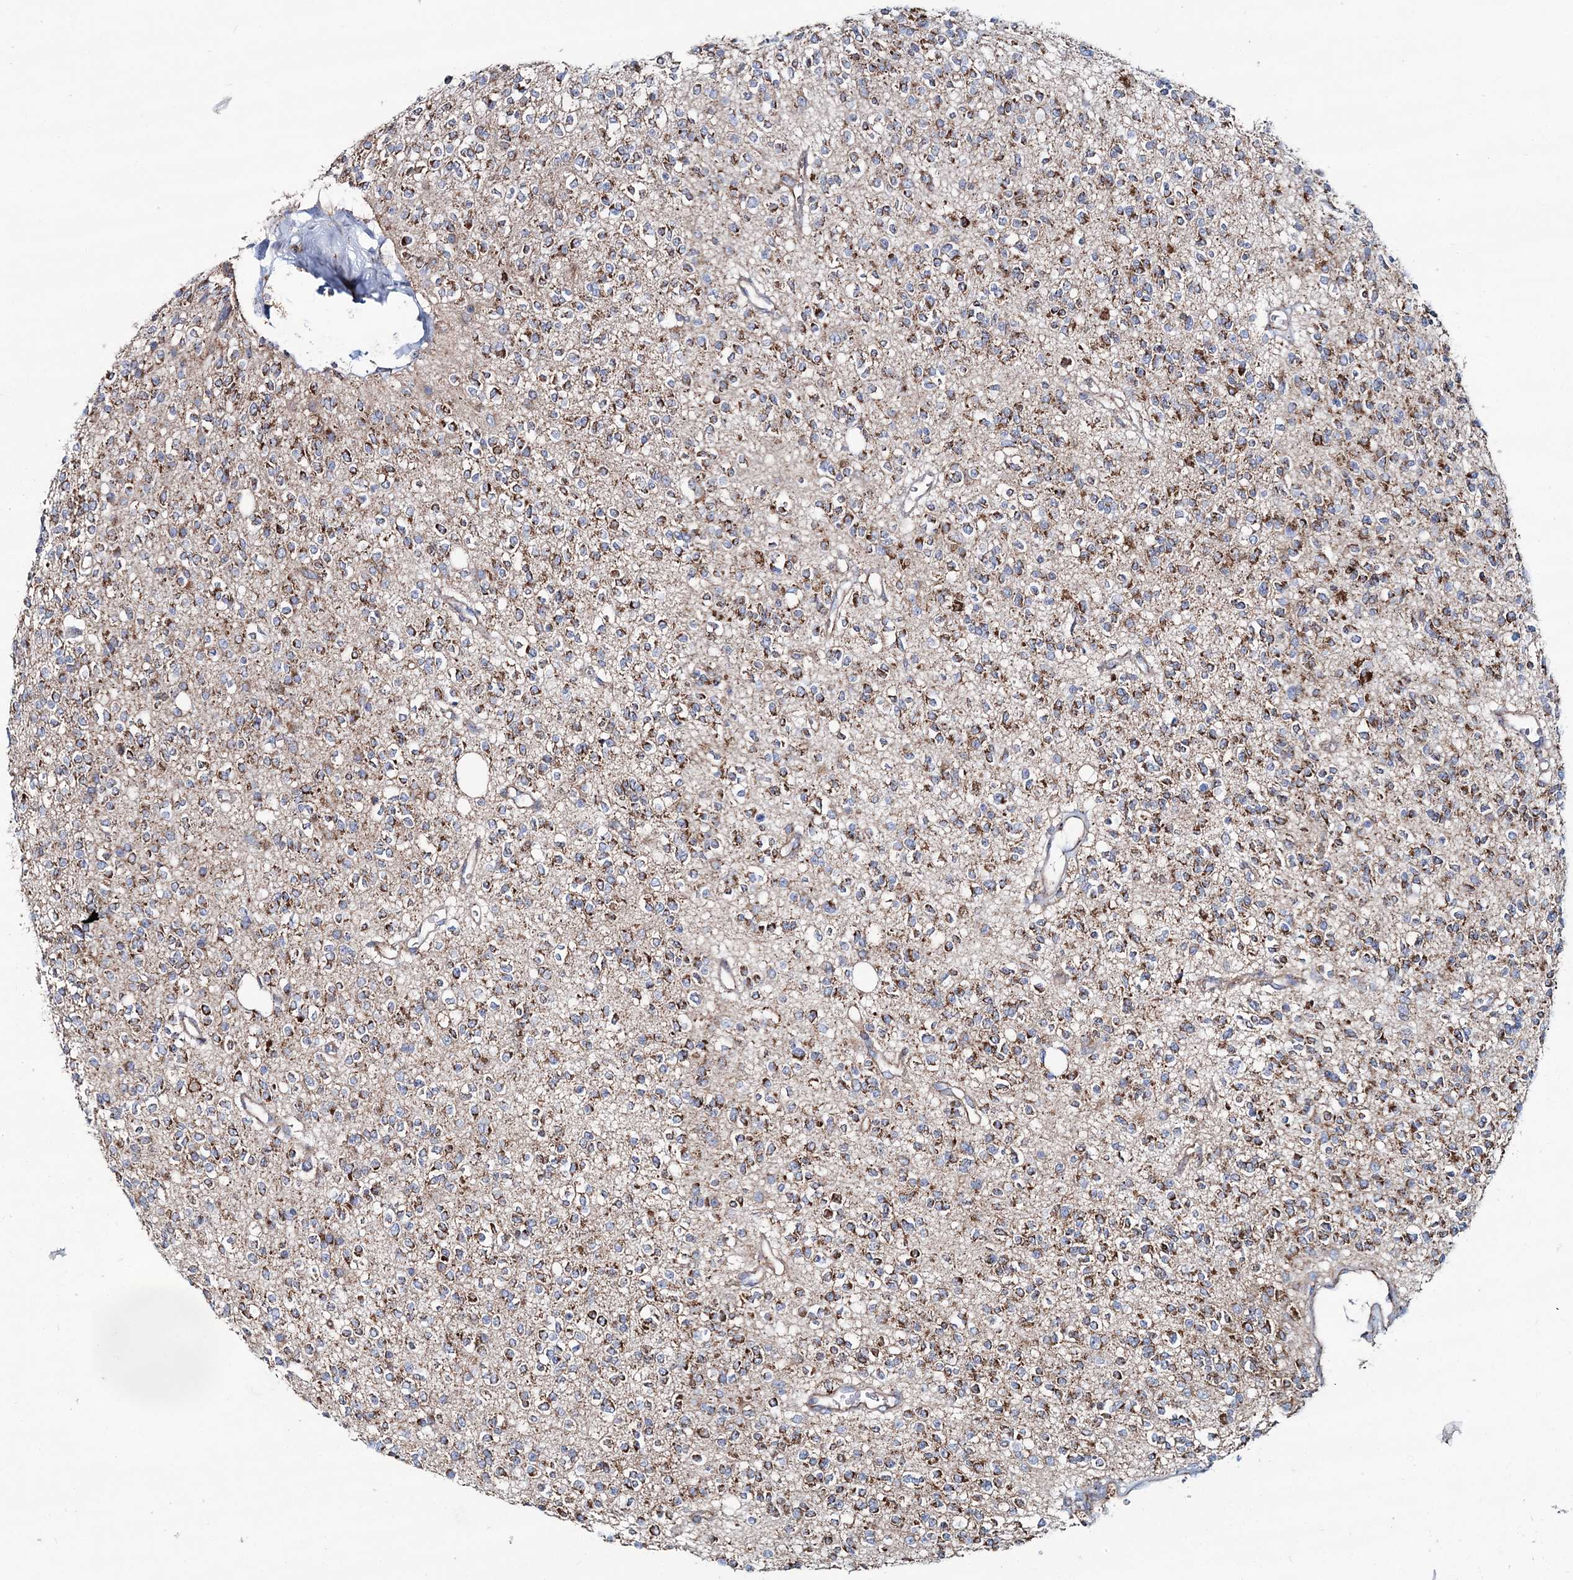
{"staining": {"intensity": "moderate", "quantity": ">75%", "location": "cytoplasmic/membranous"}, "tissue": "glioma", "cell_type": "Tumor cells", "image_type": "cancer", "snomed": [{"axis": "morphology", "description": "Glioma, malignant, High grade"}, {"axis": "topography", "description": "Brain"}], "caption": "Malignant glioma (high-grade) stained with immunohistochemistry shows moderate cytoplasmic/membranous staining in about >75% of tumor cells. (Stains: DAB in brown, nuclei in blue, Microscopy: brightfield microscopy at high magnification).", "gene": "ARHGAP6", "patient": {"sex": "male", "age": 34}}